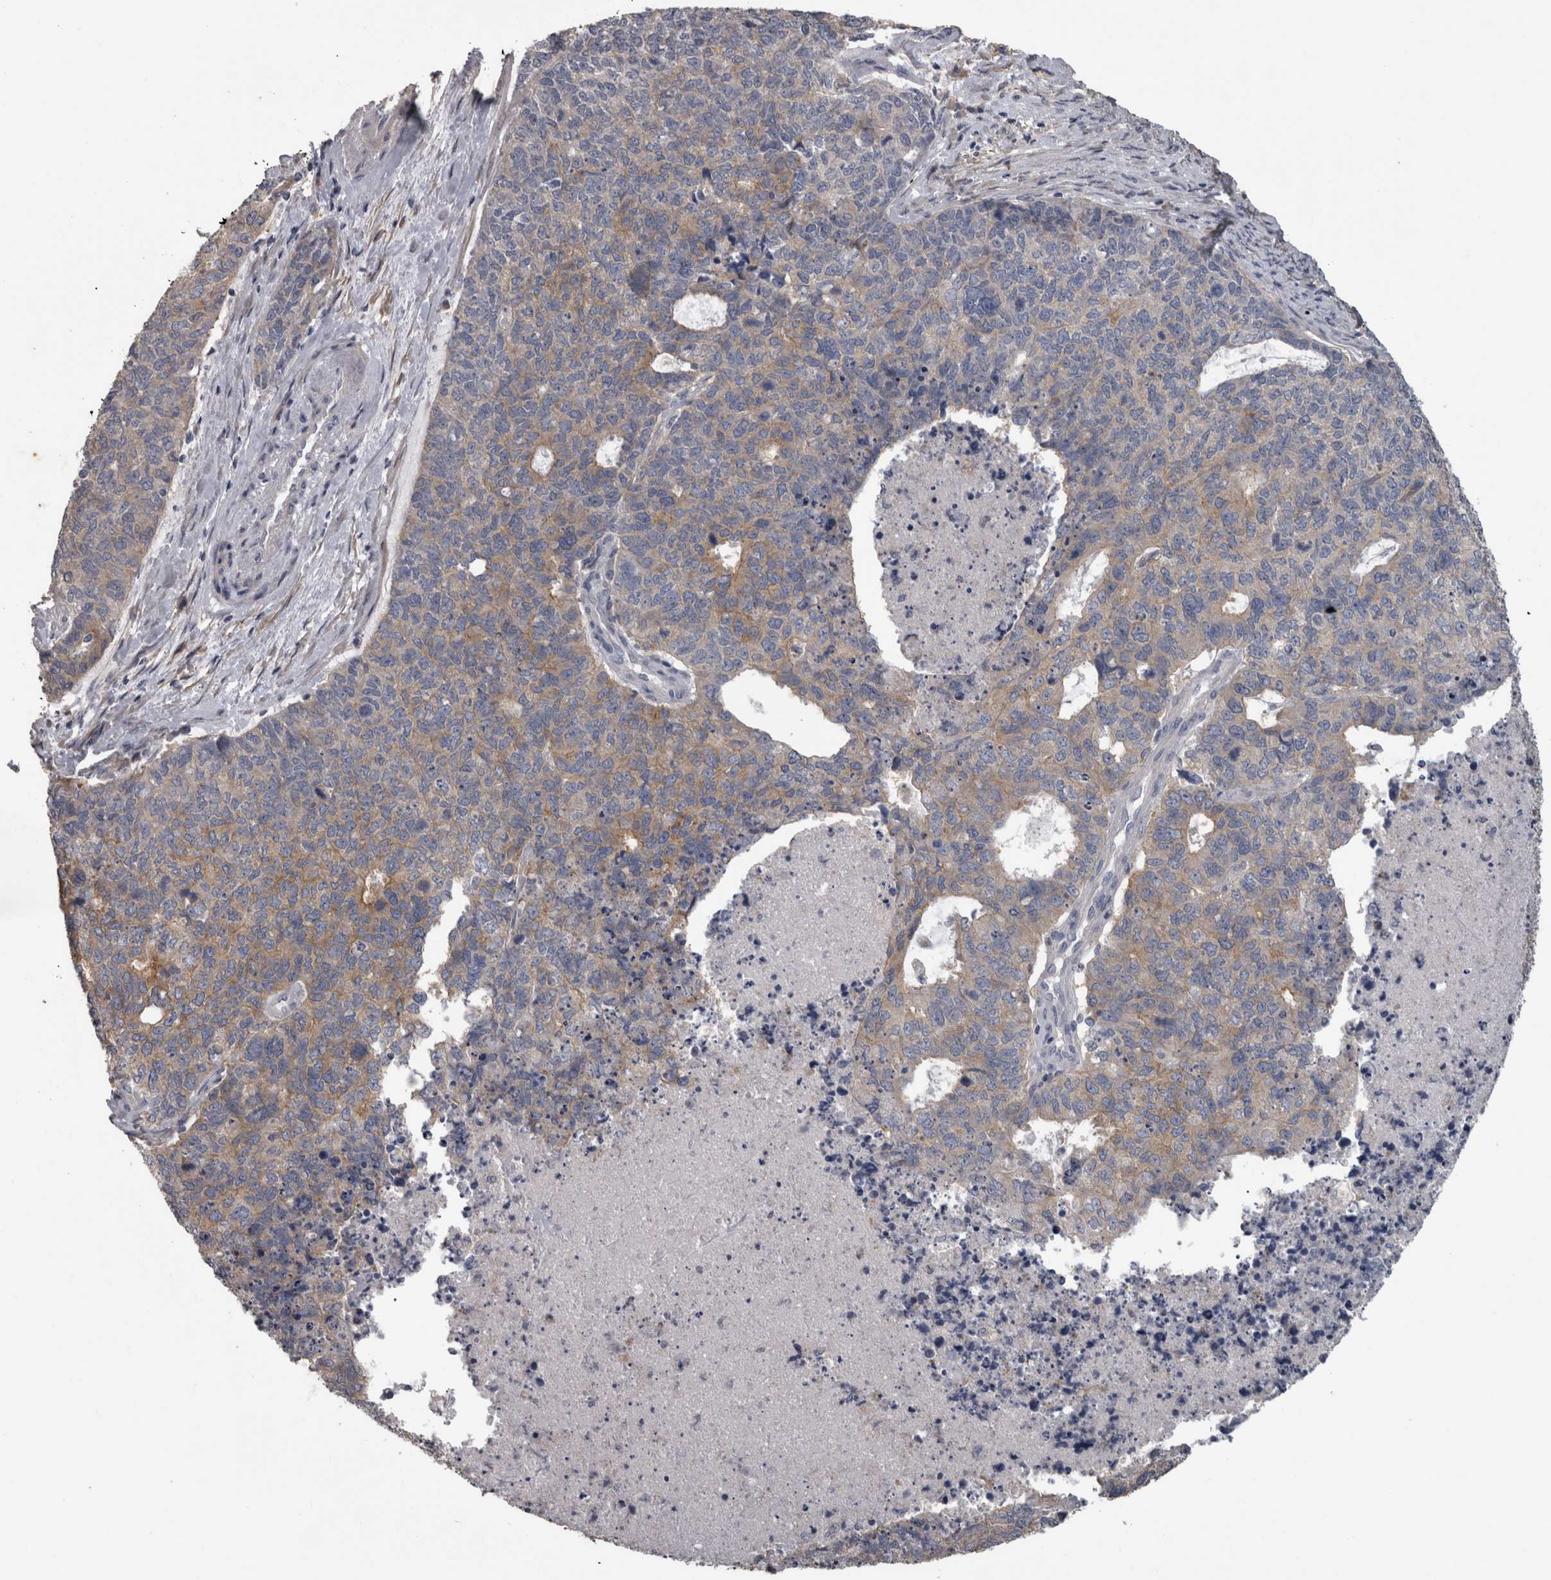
{"staining": {"intensity": "weak", "quantity": "25%-75%", "location": "cytoplasmic/membranous"}, "tissue": "cervical cancer", "cell_type": "Tumor cells", "image_type": "cancer", "snomed": [{"axis": "morphology", "description": "Squamous cell carcinoma, NOS"}, {"axis": "topography", "description": "Cervix"}], "caption": "High-magnification brightfield microscopy of cervical cancer (squamous cell carcinoma) stained with DAB (3,3'-diaminobenzidine) (brown) and counterstained with hematoxylin (blue). tumor cells exhibit weak cytoplasmic/membranous staining is identified in about25%-75% of cells. Using DAB (brown) and hematoxylin (blue) stains, captured at high magnification using brightfield microscopy.", "gene": "EFEMP2", "patient": {"sex": "female", "age": 63}}